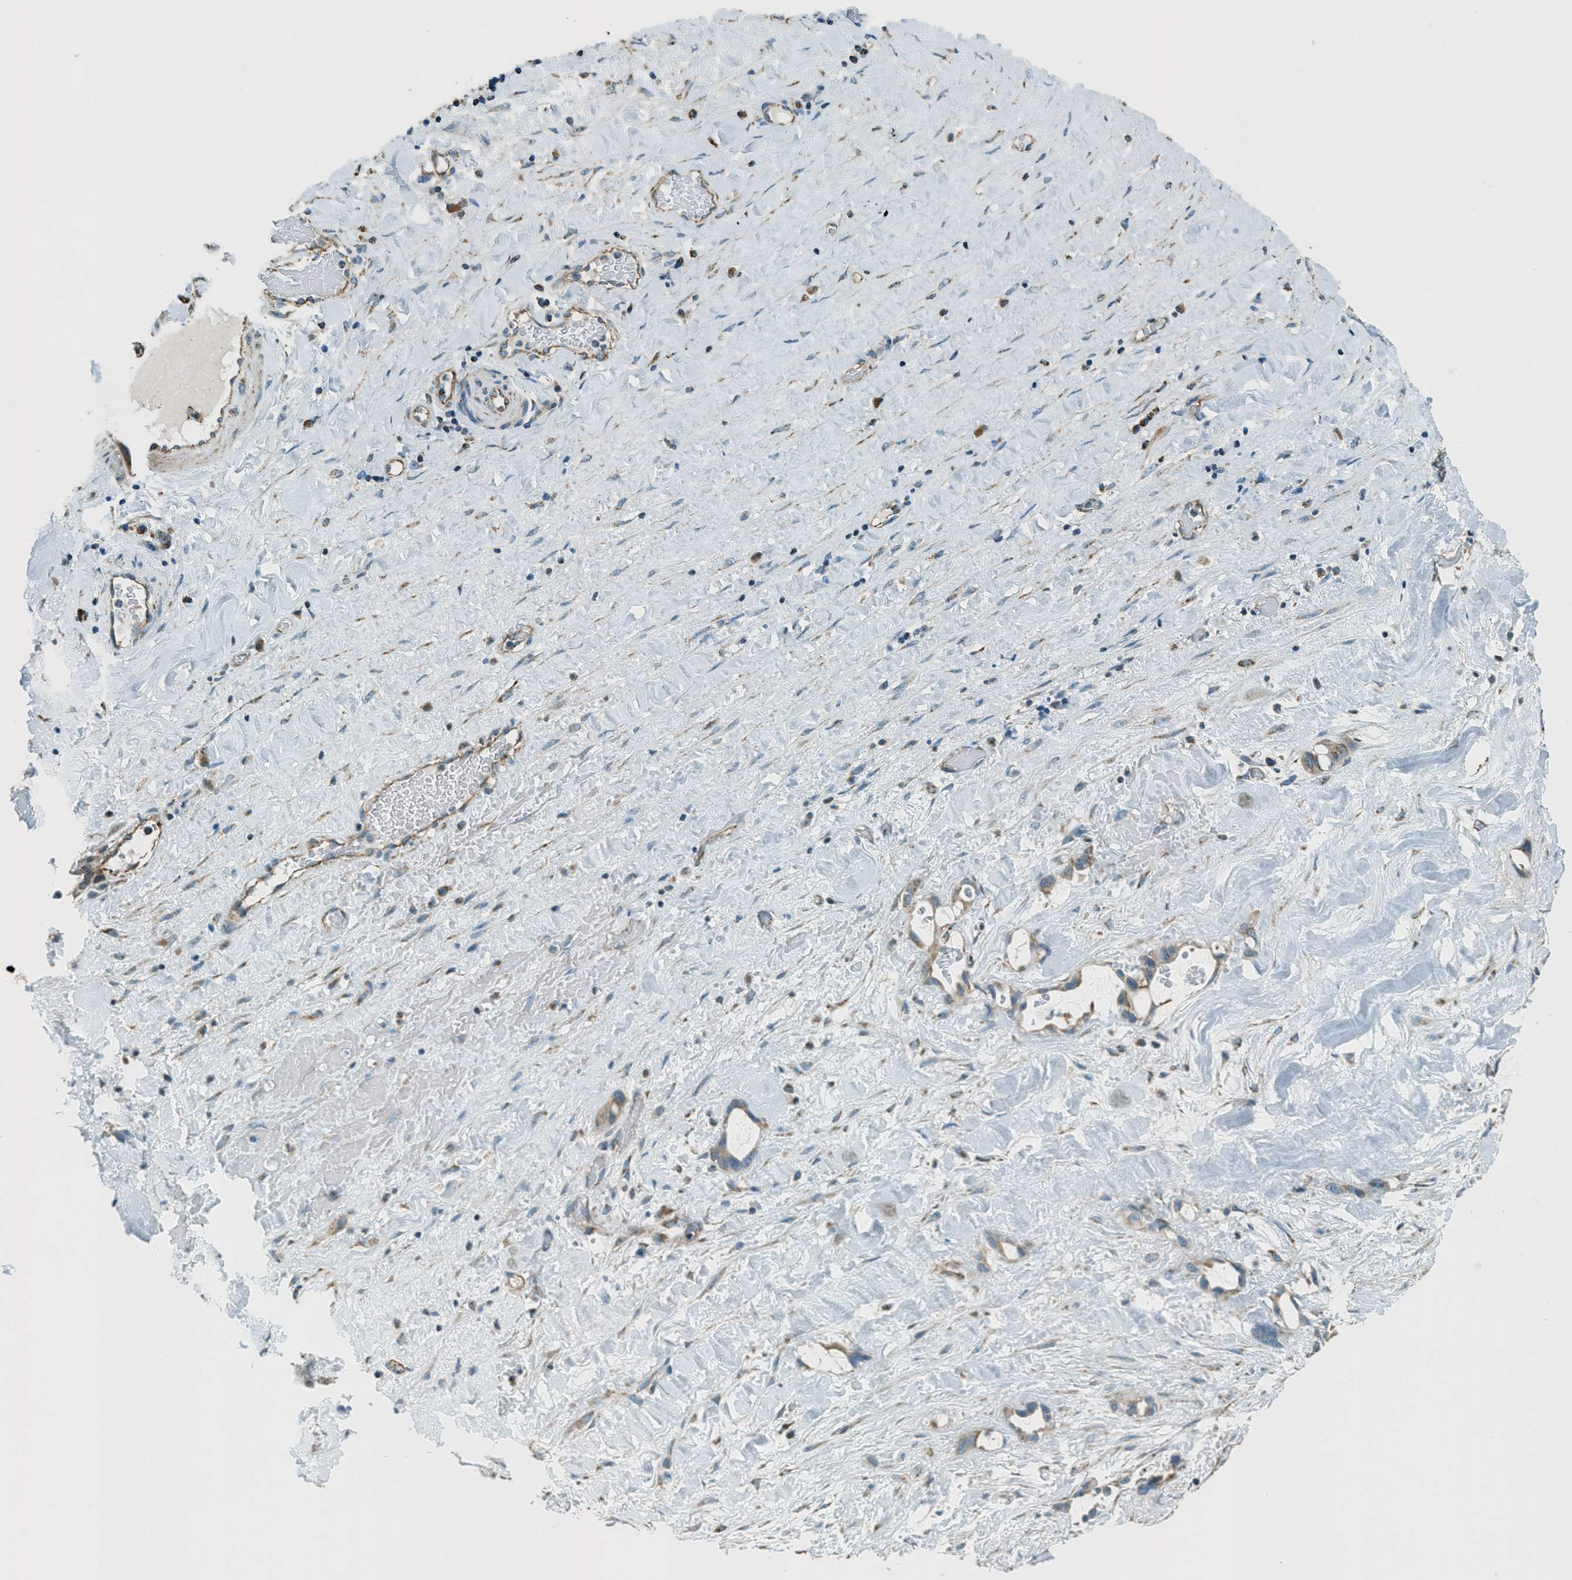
{"staining": {"intensity": "weak", "quantity": "25%-75%", "location": "cytoplasmic/membranous"}, "tissue": "liver cancer", "cell_type": "Tumor cells", "image_type": "cancer", "snomed": [{"axis": "morphology", "description": "Cholangiocarcinoma"}, {"axis": "topography", "description": "Liver"}], "caption": "The photomicrograph exhibits staining of liver cancer (cholangiocarcinoma), revealing weak cytoplasmic/membranous protein expression (brown color) within tumor cells.", "gene": "CHST15", "patient": {"sex": "female", "age": 65}}